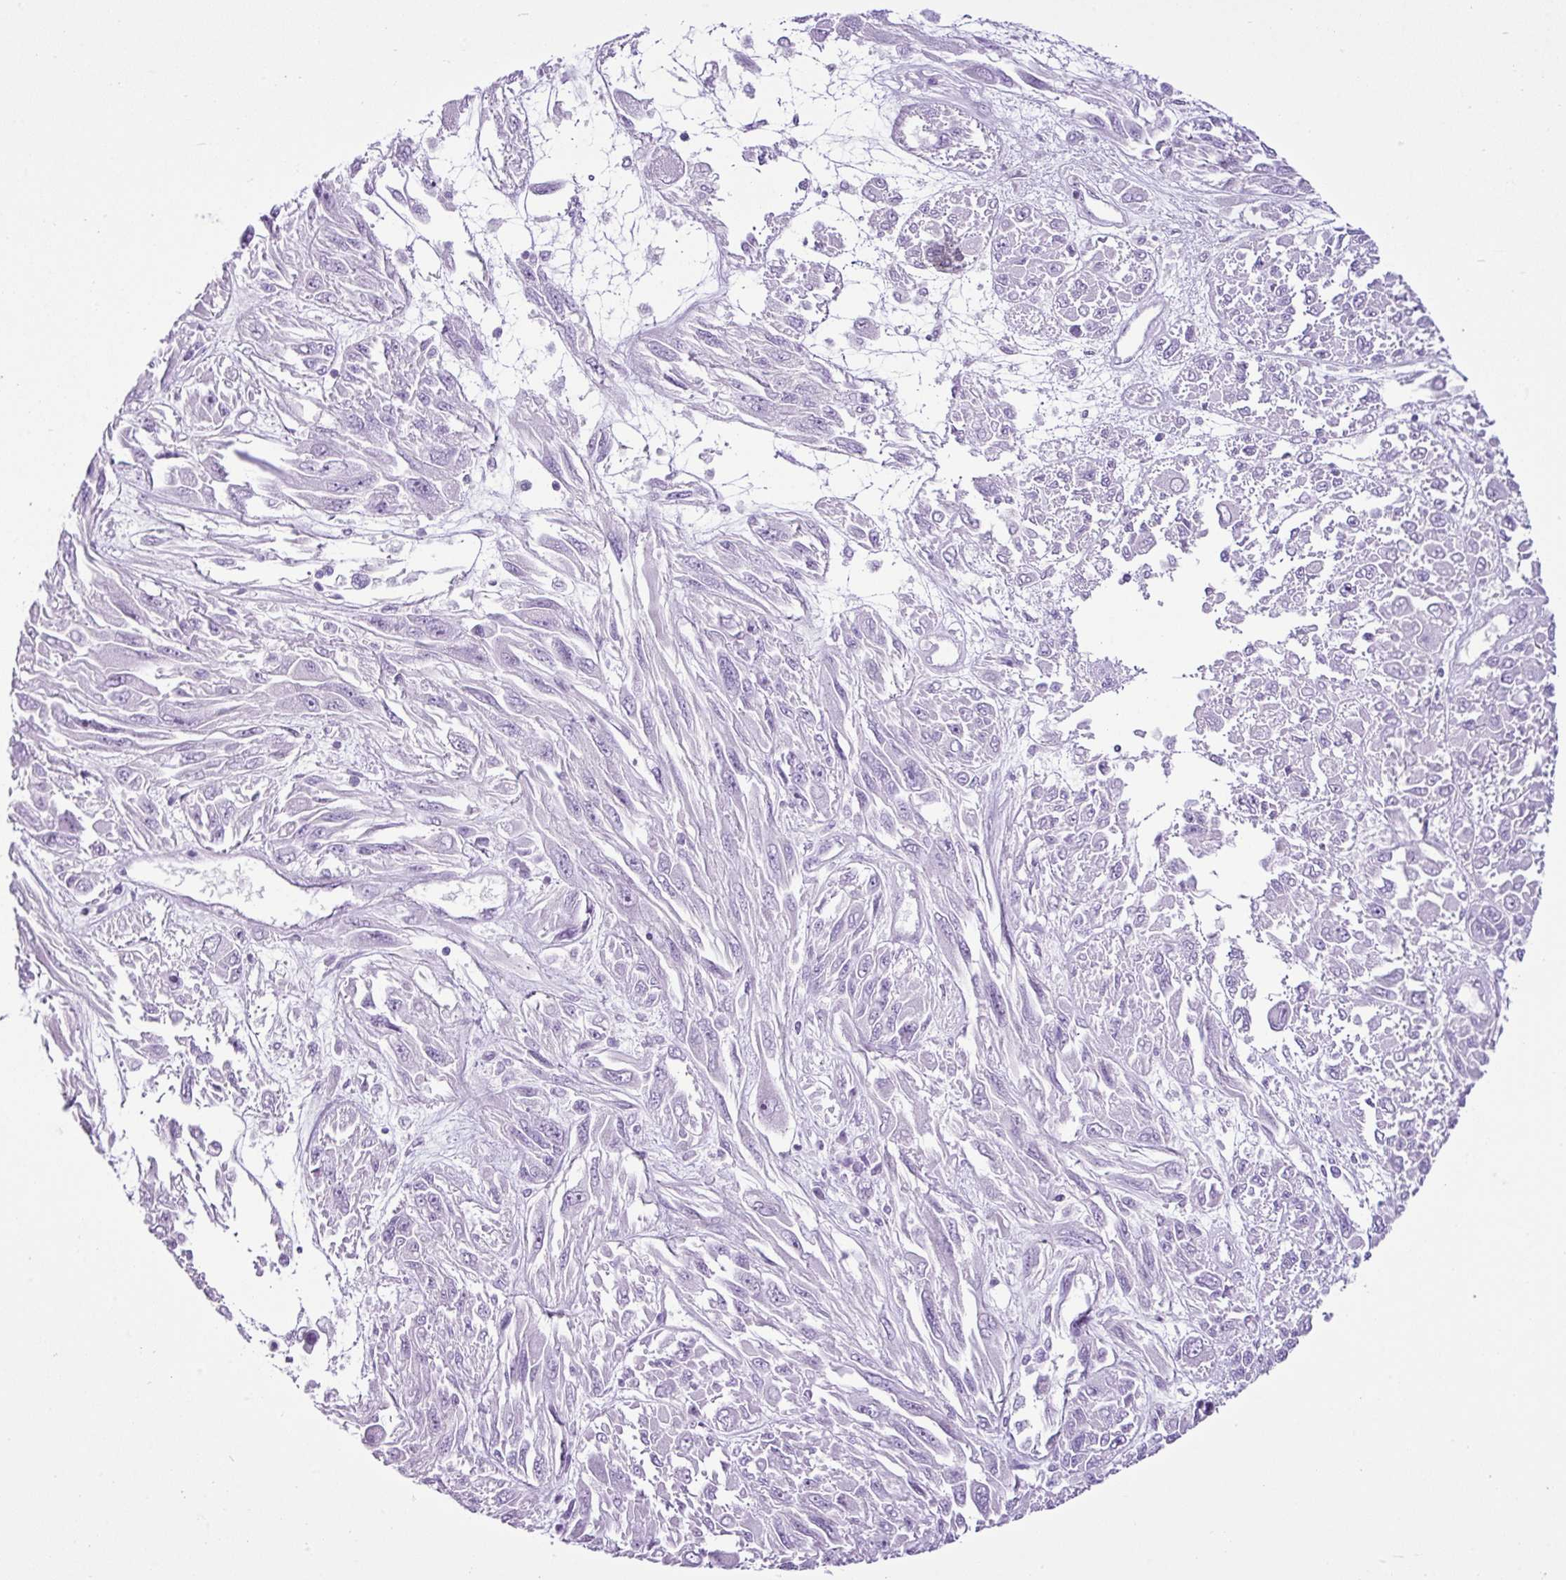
{"staining": {"intensity": "negative", "quantity": "none", "location": "none"}, "tissue": "melanoma", "cell_type": "Tumor cells", "image_type": "cancer", "snomed": [{"axis": "morphology", "description": "Malignant melanoma, NOS"}, {"axis": "topography", "description": "Skin"}], "caption": "Melanoma stained for a protein using immunohistochemistry displays no staining tumor cells.", "gene": "LILRB4", "patient": {"sex": "female", "age": 91}}